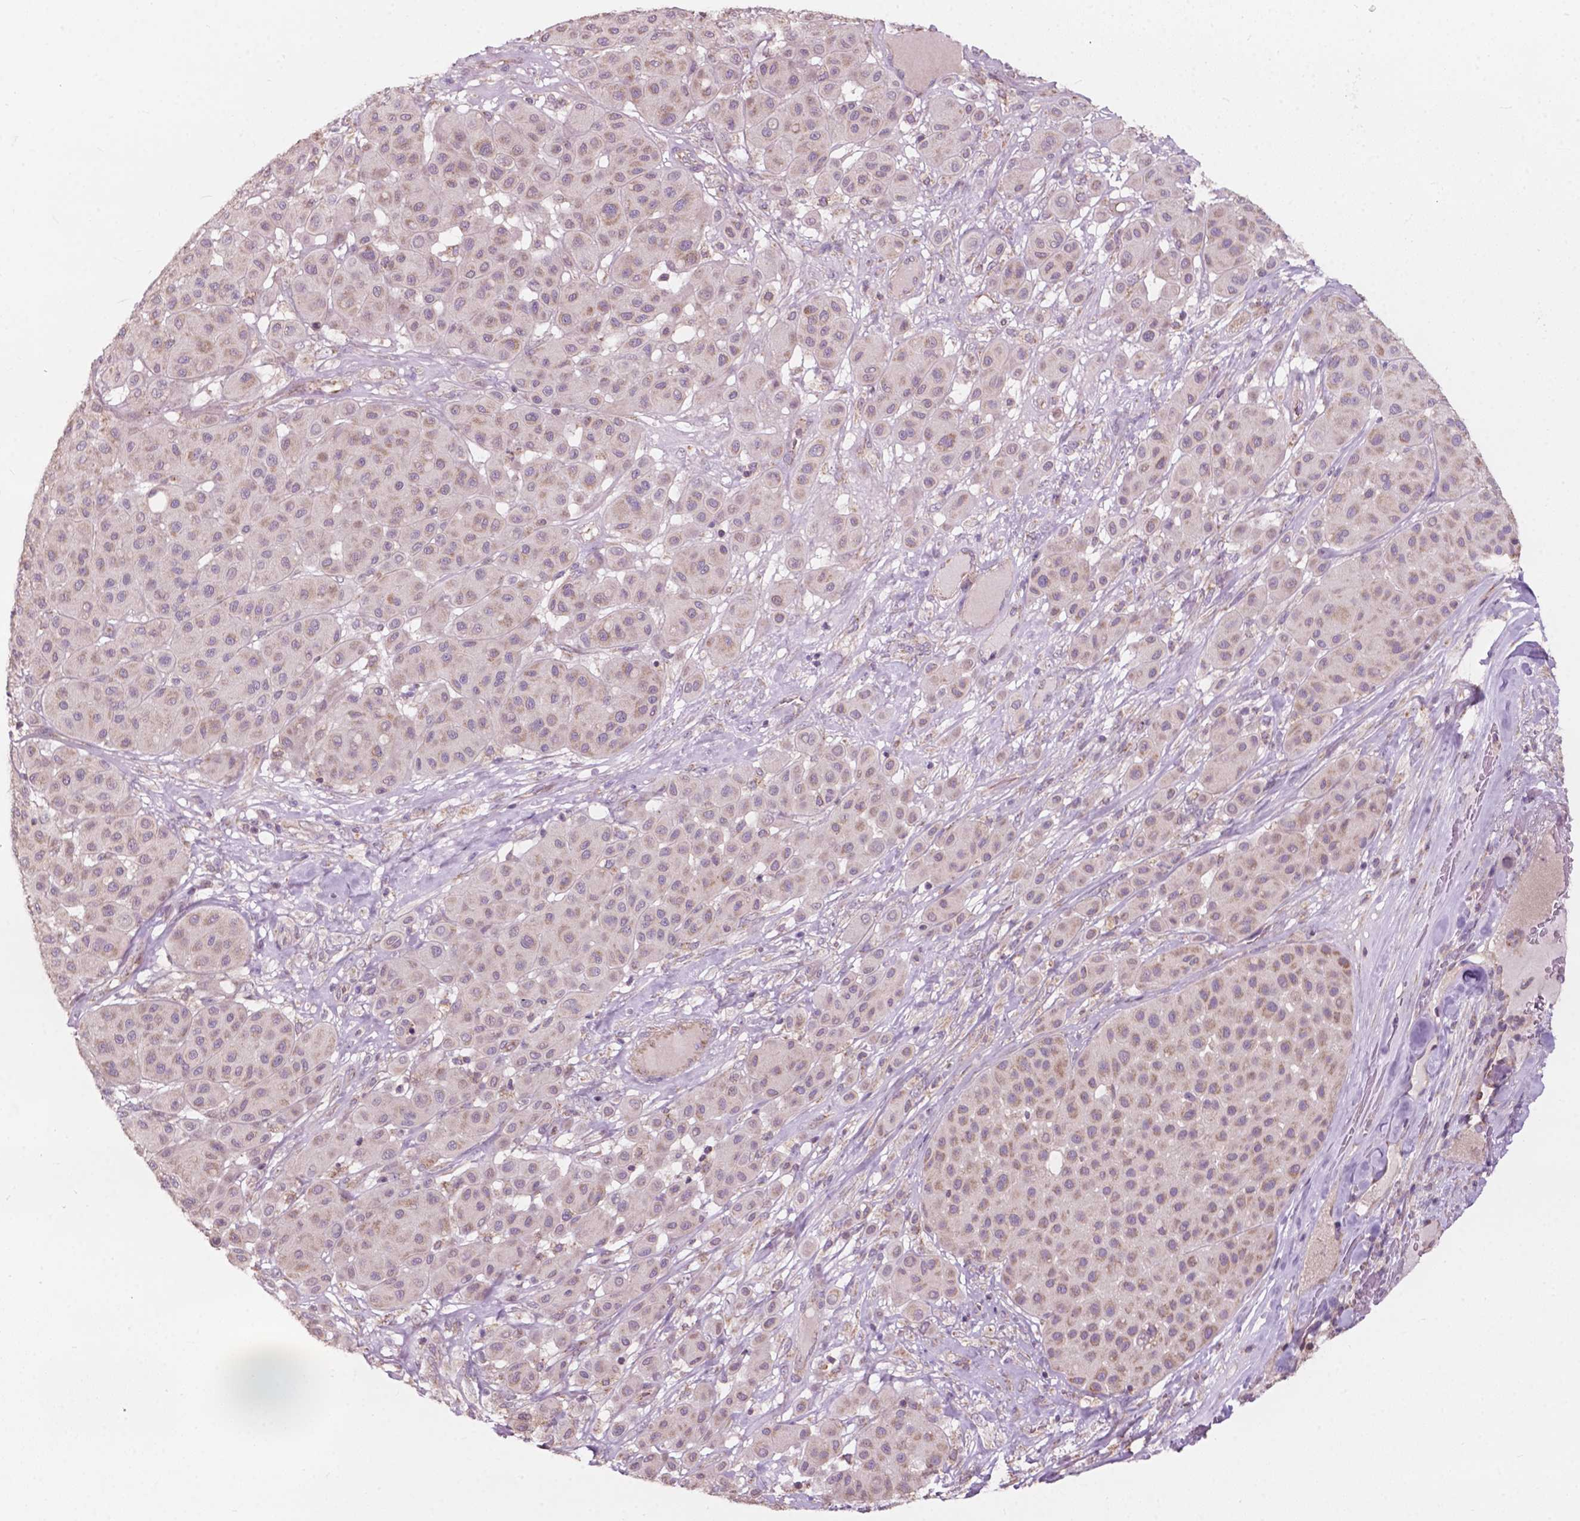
{"staining": {"intensity": "weak", "quantity": ">75%", "location": "cytoplasmic/membranous"}, "tissue": "melanoma", "cell_type": "Tumor cells", "image_type": "cancer", "snomed": [{"axis": "morphology", "description": "Malignant melanoma, Metastatic site"}, {"axis": "topography", "description": "Smooth muscle"}], "caption": "There is low levels of weak cytoplasmic/membranous staining in tumor cells of malignant melanoma (metastatic site), as demonstrated by immunohistochemical staining (brown color).", "gene": "NDUFA10", "patient": {"sex": "male", "age": 41}}